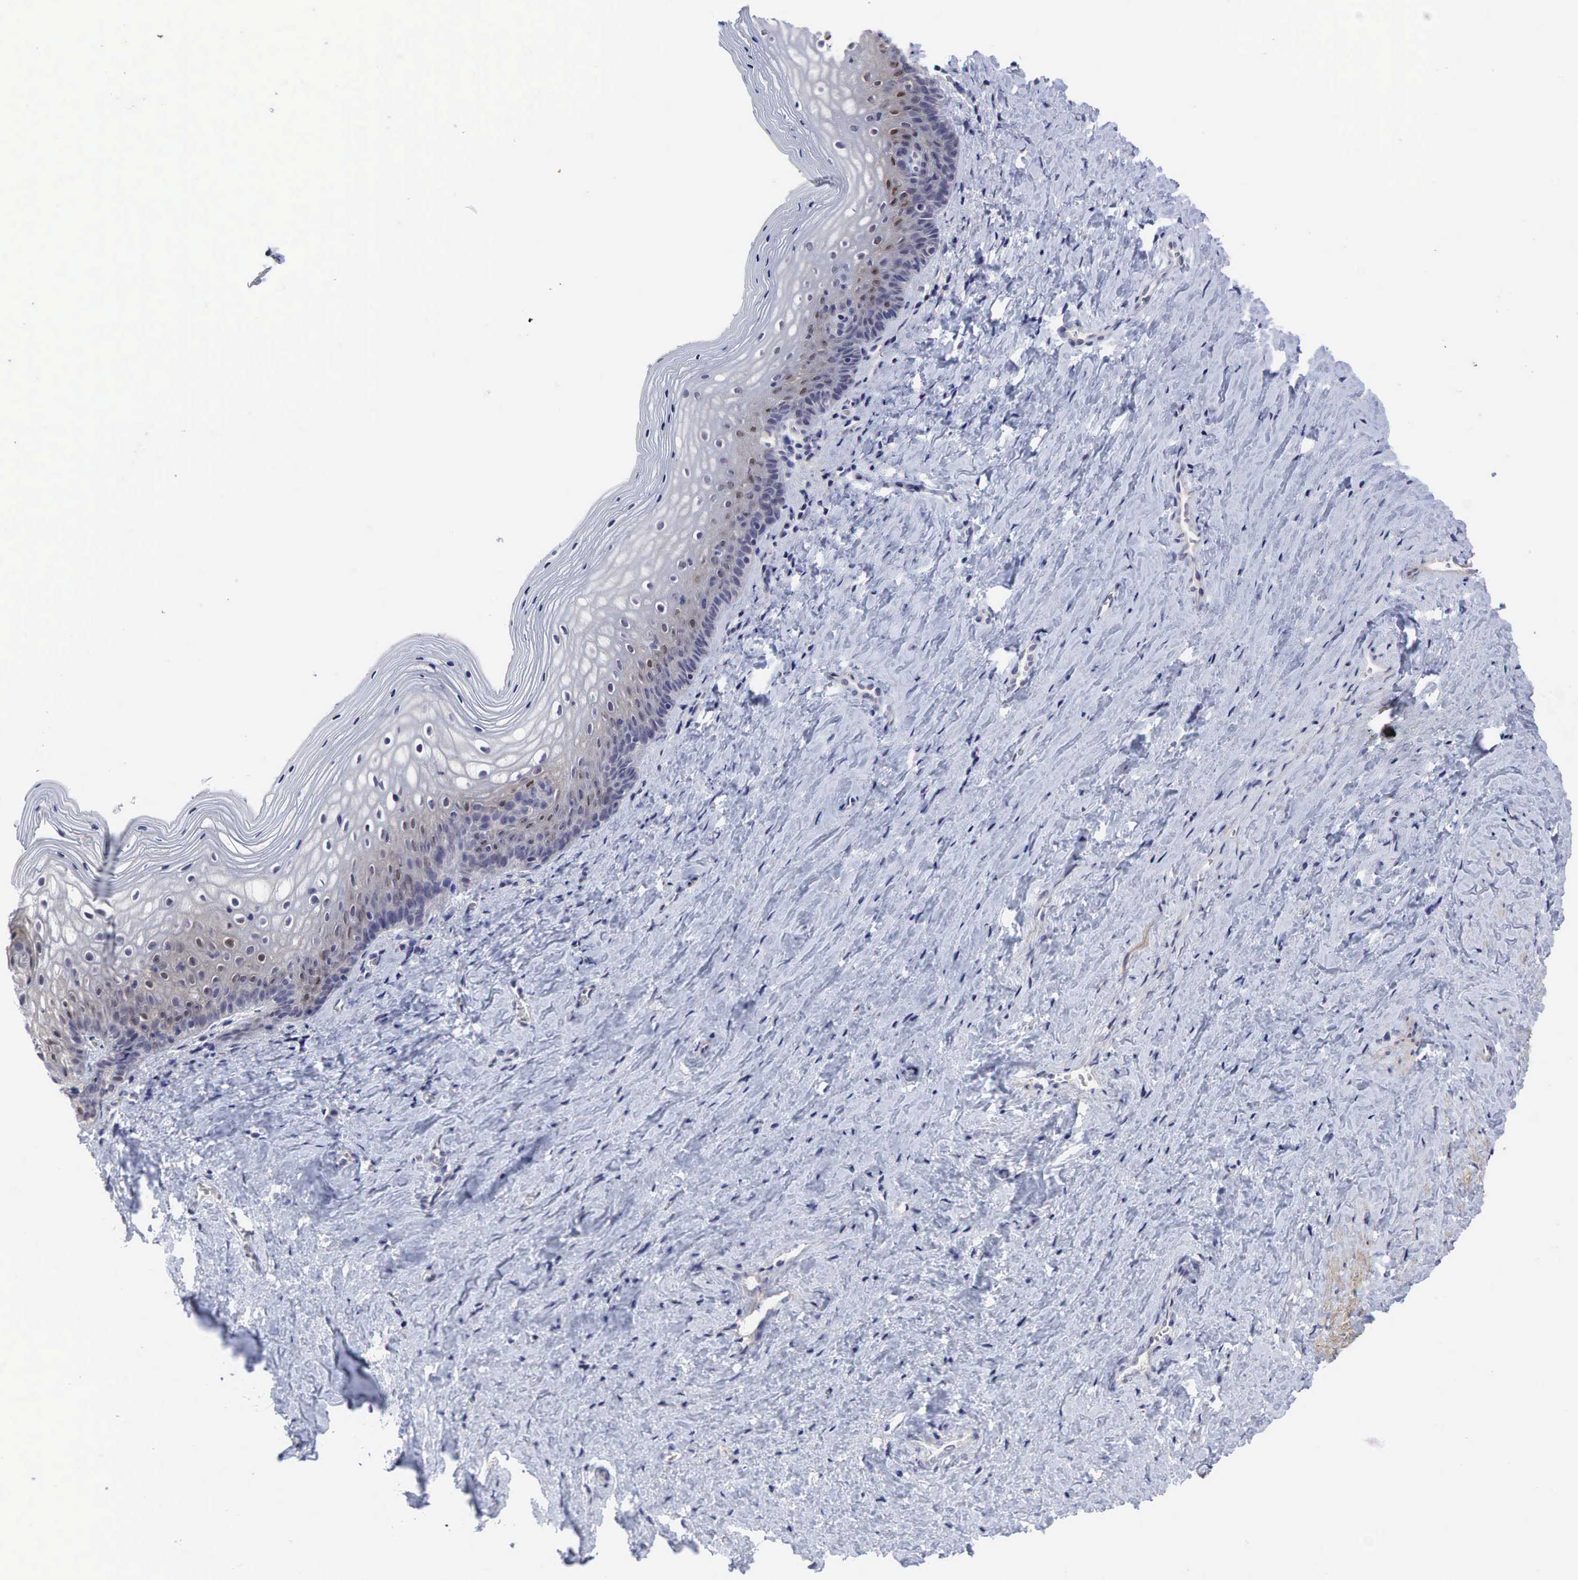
{"staining": {"intensity": "moderate", "quantity": "<25%", "location": "nuclear"}, "tissue": "vagina", "cell_type": "Squamous epithelial cells", "image_type": "normal", "snomed": [{"axis": "morphology", "description": "Normal tissue, NOS"}, {"axis": "topography", "description": "Vagina"}], "caption": "Vagina stained for a protein reveals moderate nuclear positivity in squamous epithelial cells. (DAB IHC with brightfield microscopy, high magnification).", "gene": "CCND1", "patient": {"sex": "female", "age": 46}}